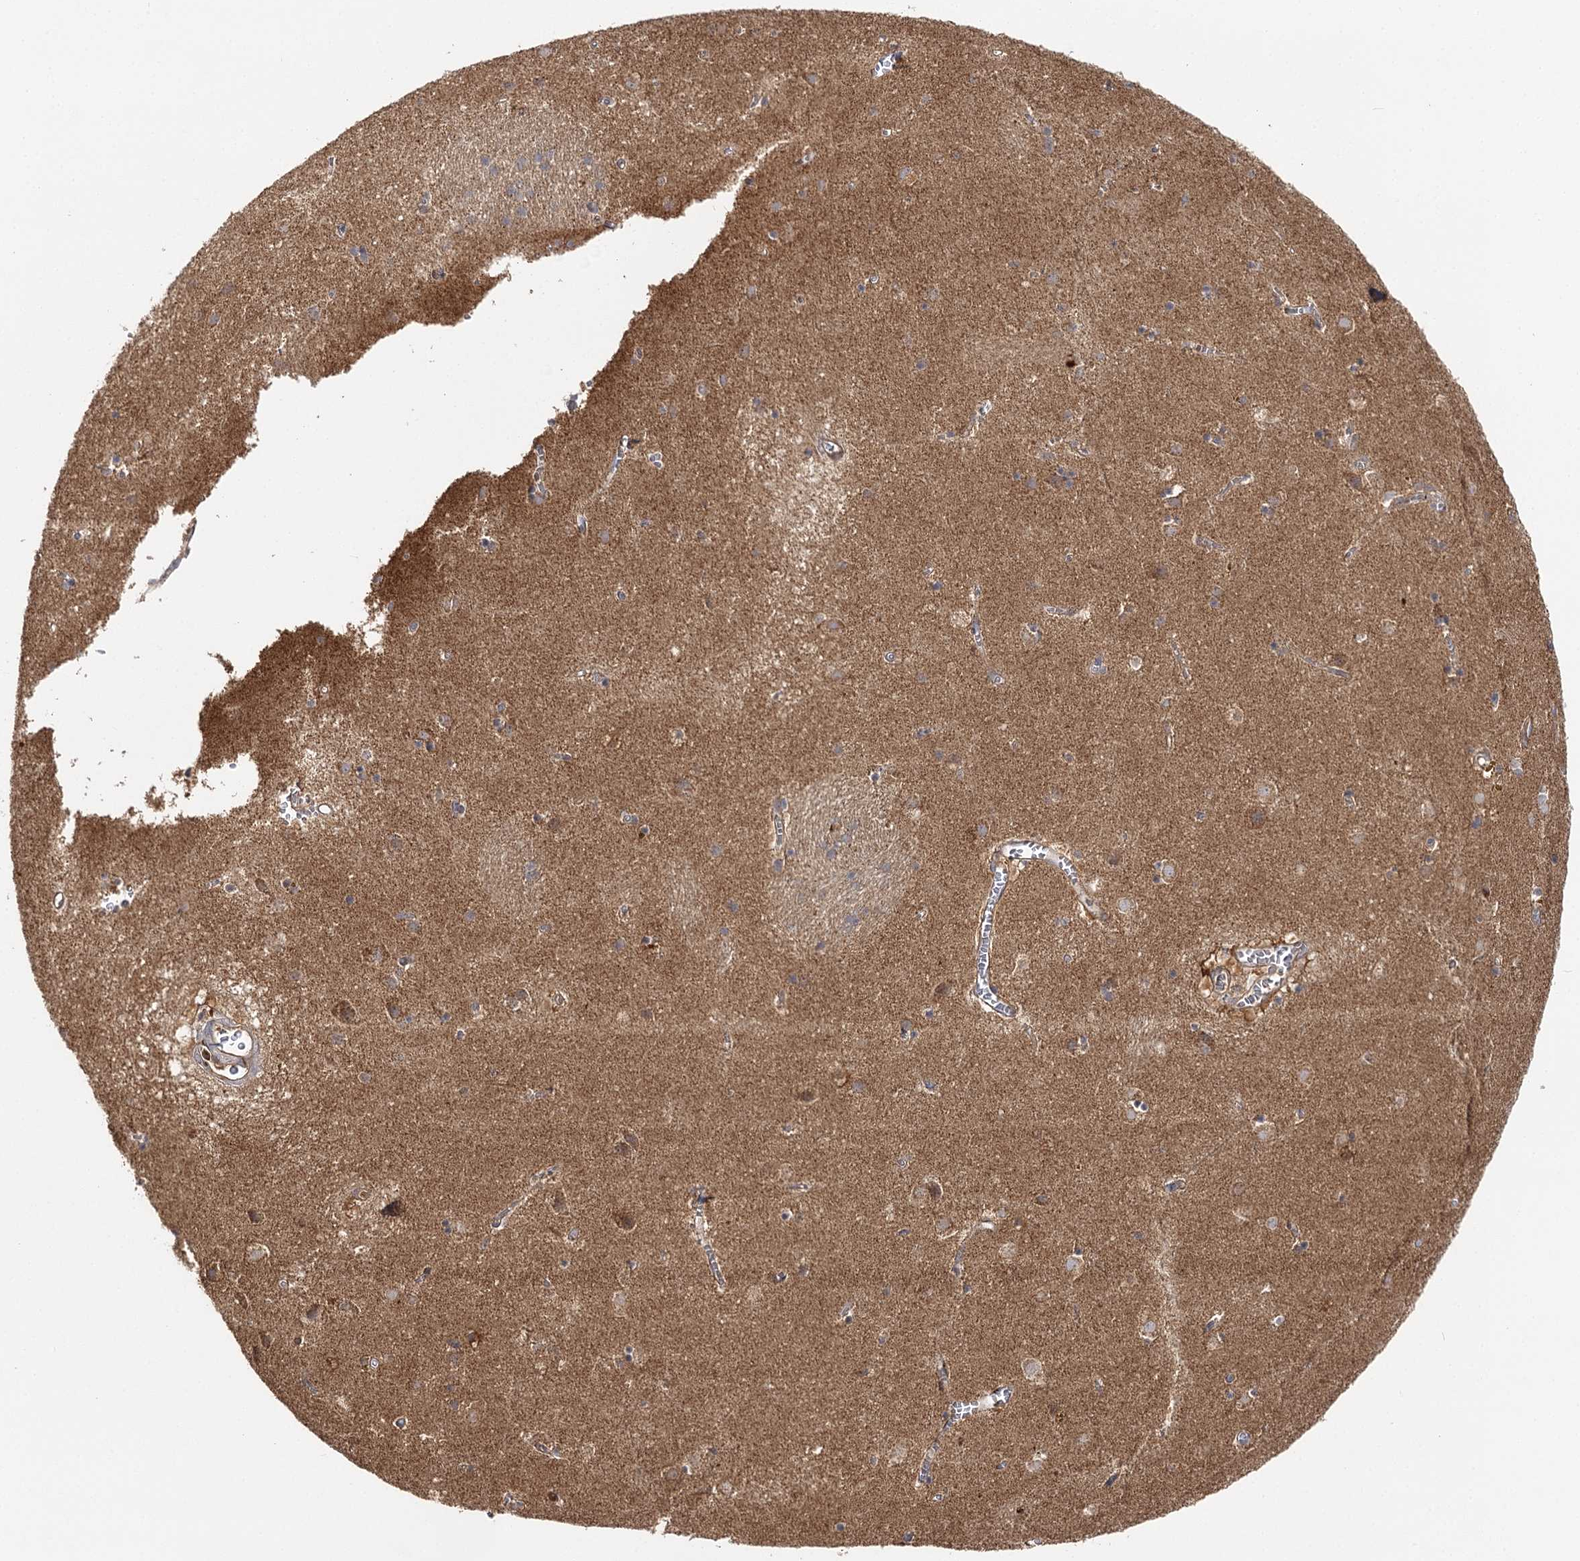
{"staining": {"intensity": "weak", "quantity": "<25%", "location": "cytoplasmic/membranous"}, "tissue": "caudate", "cell_type": "Glial cells", "image_type": "normal", "snomed": [{"axis": "morphology", "description": "Normal tissue, NOS"}, {"axis": "topography", "description": "Lateral ventricle wall"}], "caption": "IHC of normal human caudate exhibits no staining in glial cells.", "gene": "SEC24B", "patient": {"sex": "male", "age": 70}}